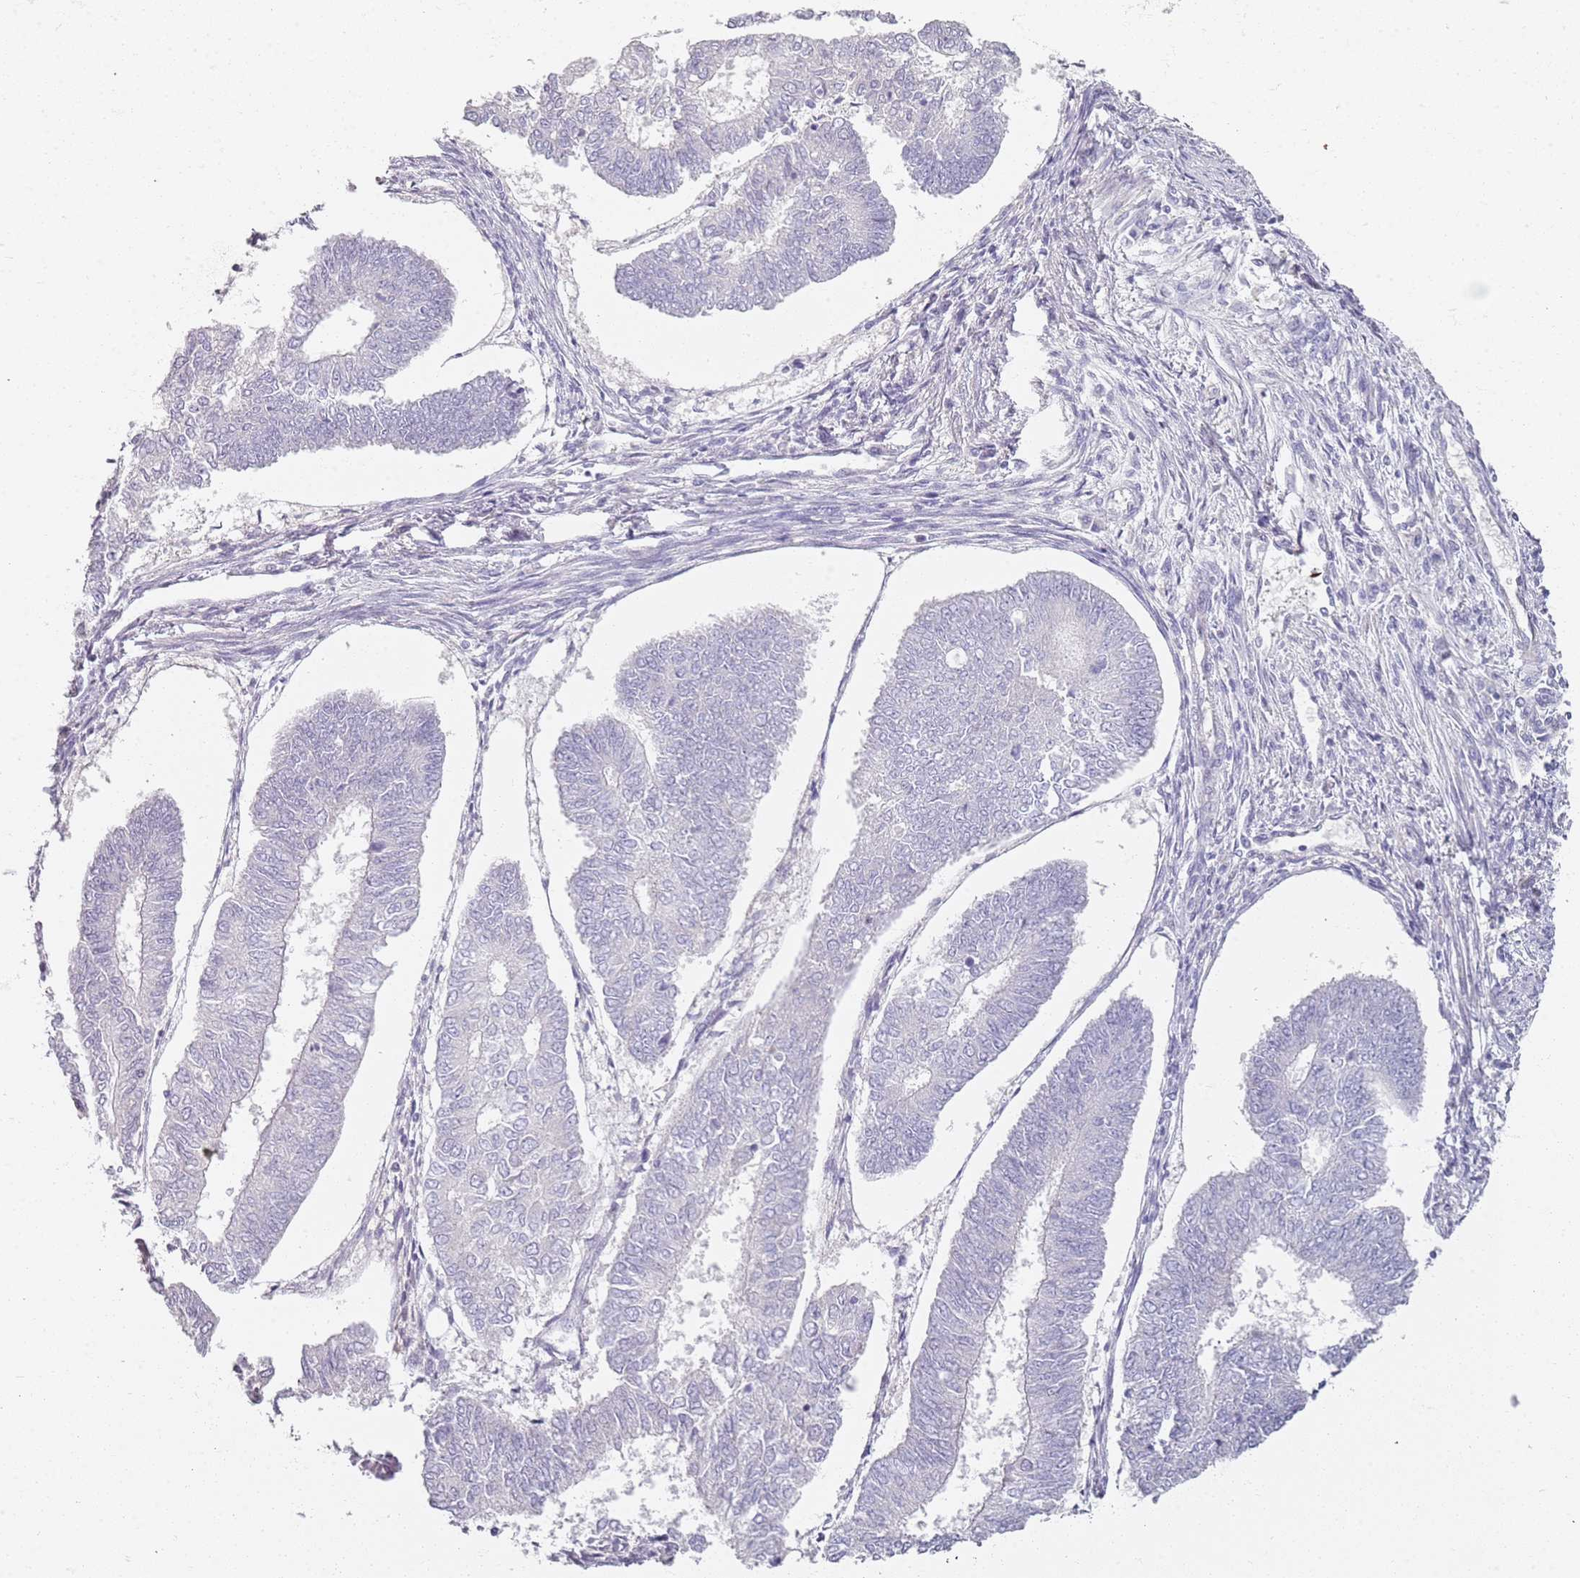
{"staining": {"intensity": "negative", "quantity": "none", "location": "none"}, "tissue": "endometrial cancer", "cell_type": "Tumor cells", "image_type": "cancer", "snomed": [{"axis": "morphology", "description": "Adenocarcinoma, NOS"}, {"axis": "topography", "description": "Endometrium"}], "caption": "The immunohistochemistry photomicrograph has no significant positivity in tumor cells of adenocarcinoma (endometrial) tissue.", "gene": "CD40LG", "patient": {"sex": "female", "age": 68}}